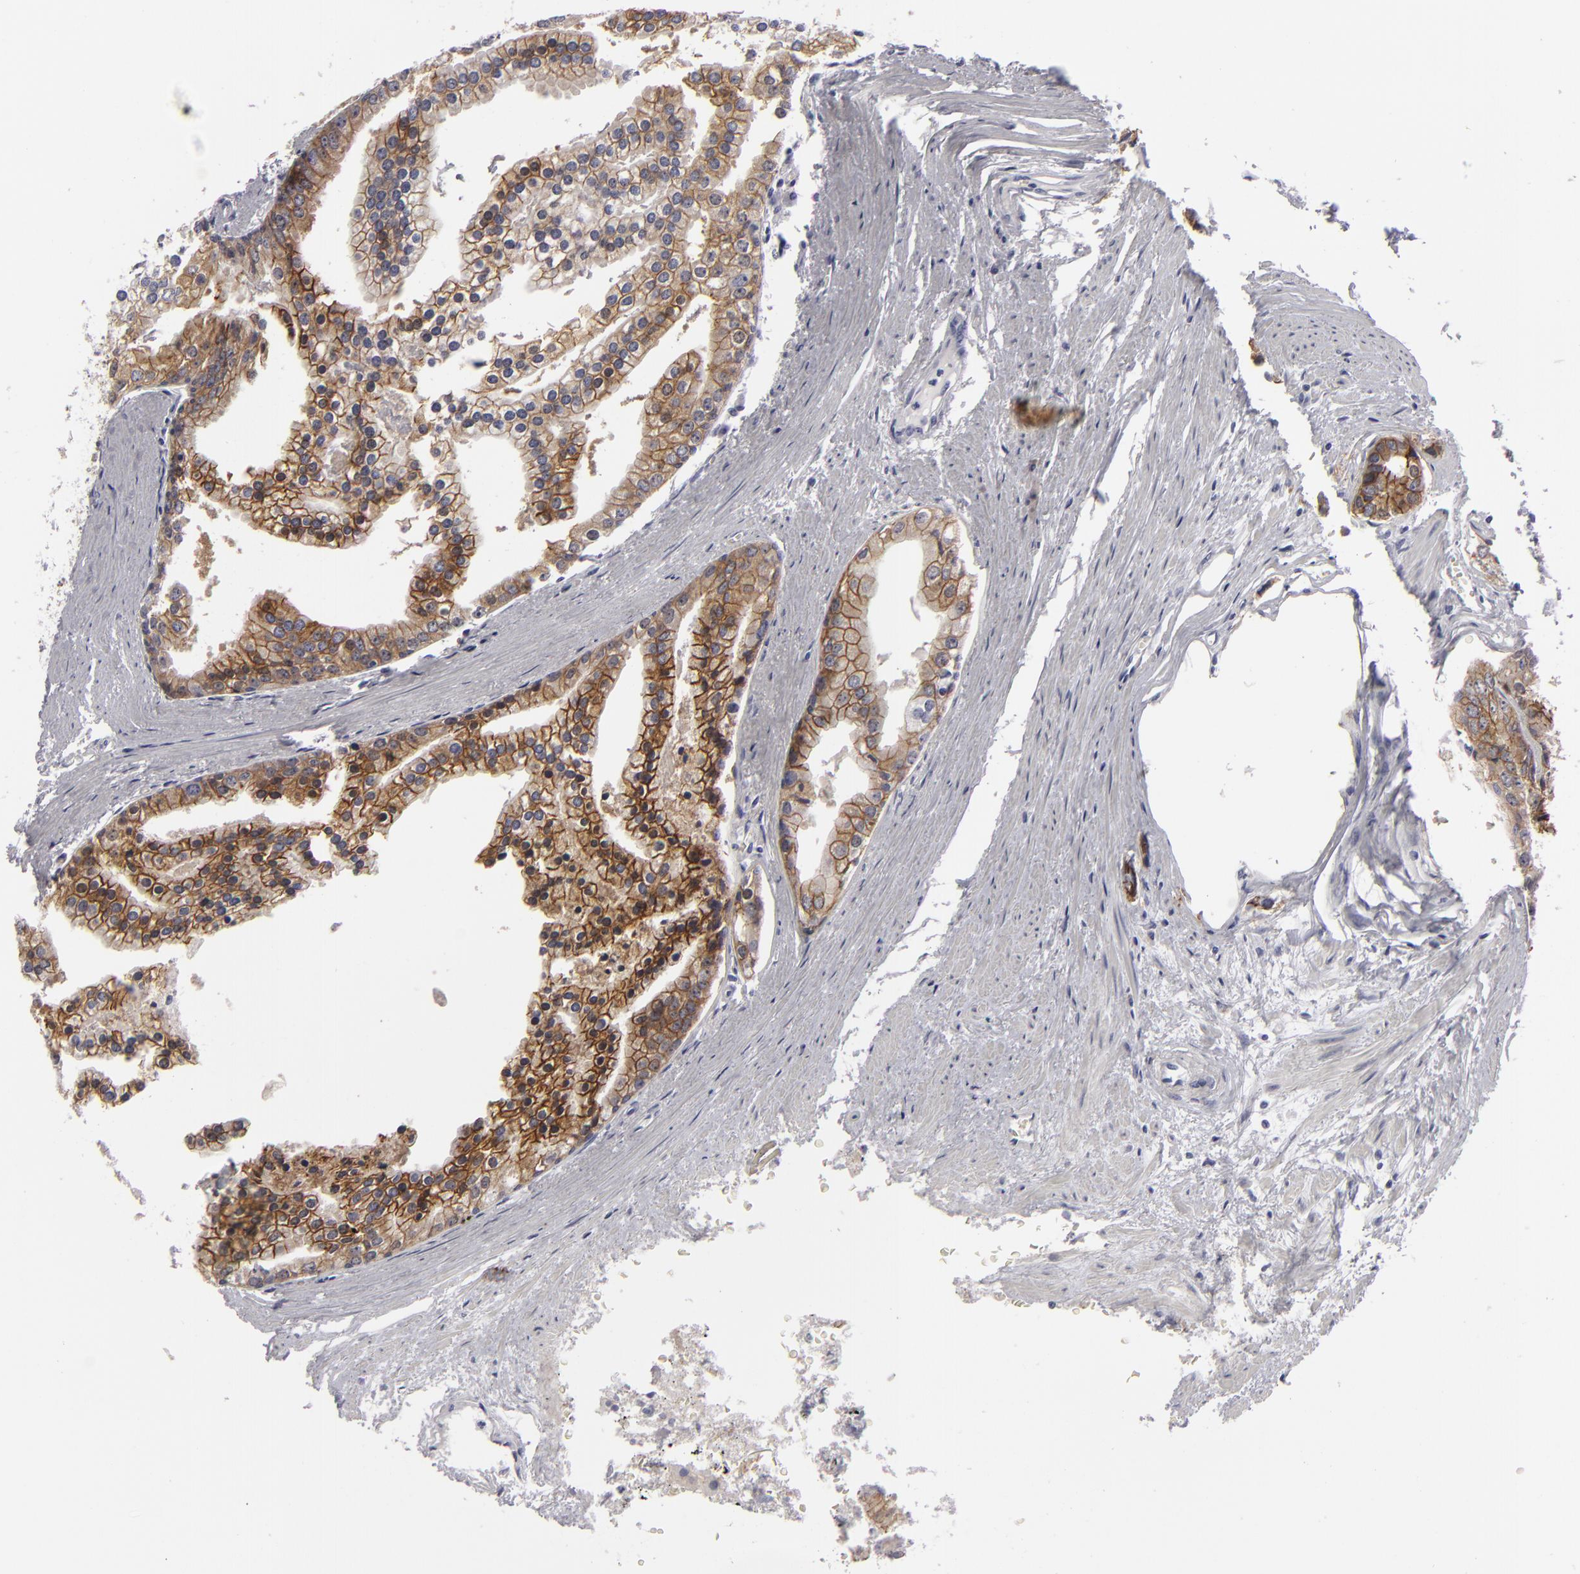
{"staining": {"intensity": "moderate", "quantity": ">75%", "location": "cytoplasmic/membranous"}, "tissue": "prostate cancer", "cell_type": "Tumor cells", "image_type": "cancer", "snomed": [{"axis": "morphology", "description": "Adenocarcinoma, High grade"}, {"axis": "topography", "description": "Prostate"}], "caption": "Tumor cells exhibit medium levels of moderate cytoplasmic/membranous staining in approximately >75% of cells in prostate cancer.", "gene": "JUP", "patient": {"sex": "male", "age": 56}}